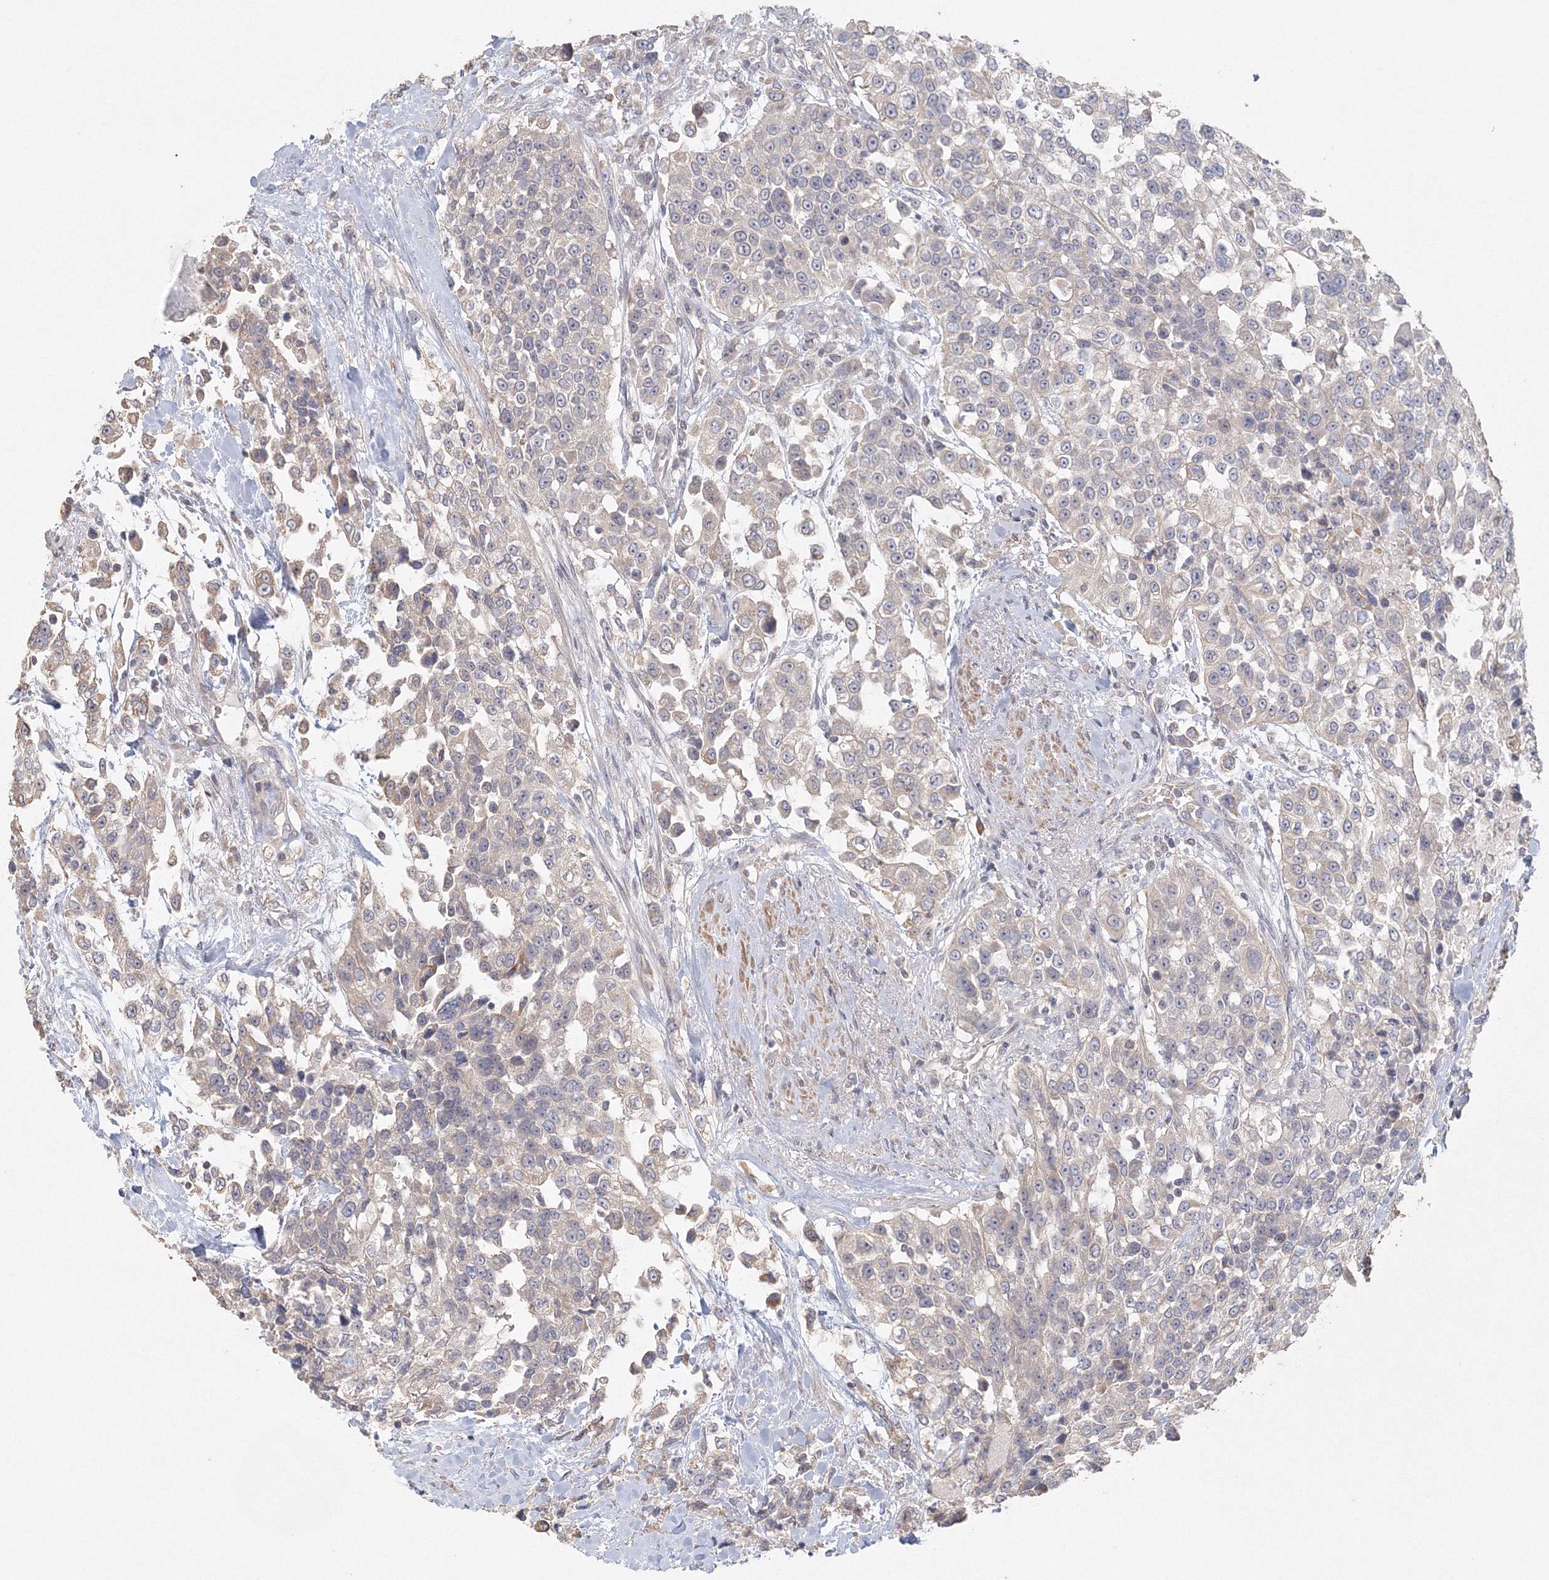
{"staining": {"intensity": "weak", "quantity": "<25%", "location": "cytoplasmic/membranous"}, "tissue": "urothelial cancer", "cell_type": "Tumor cells", "image_type": "cancer", "snomed": [{"axis": "morphology", "description": "Urothelial carcinoma, High grade"}, {"axis": "topography", "description": "Urinary bladder"}], "caption": "There is no significant staining in tumor cells of high-grade urothelial carcinoma. Nuclei are stained in blue.", "gene": "TACC2", "patient": {"sex": "female", "age": 80}}